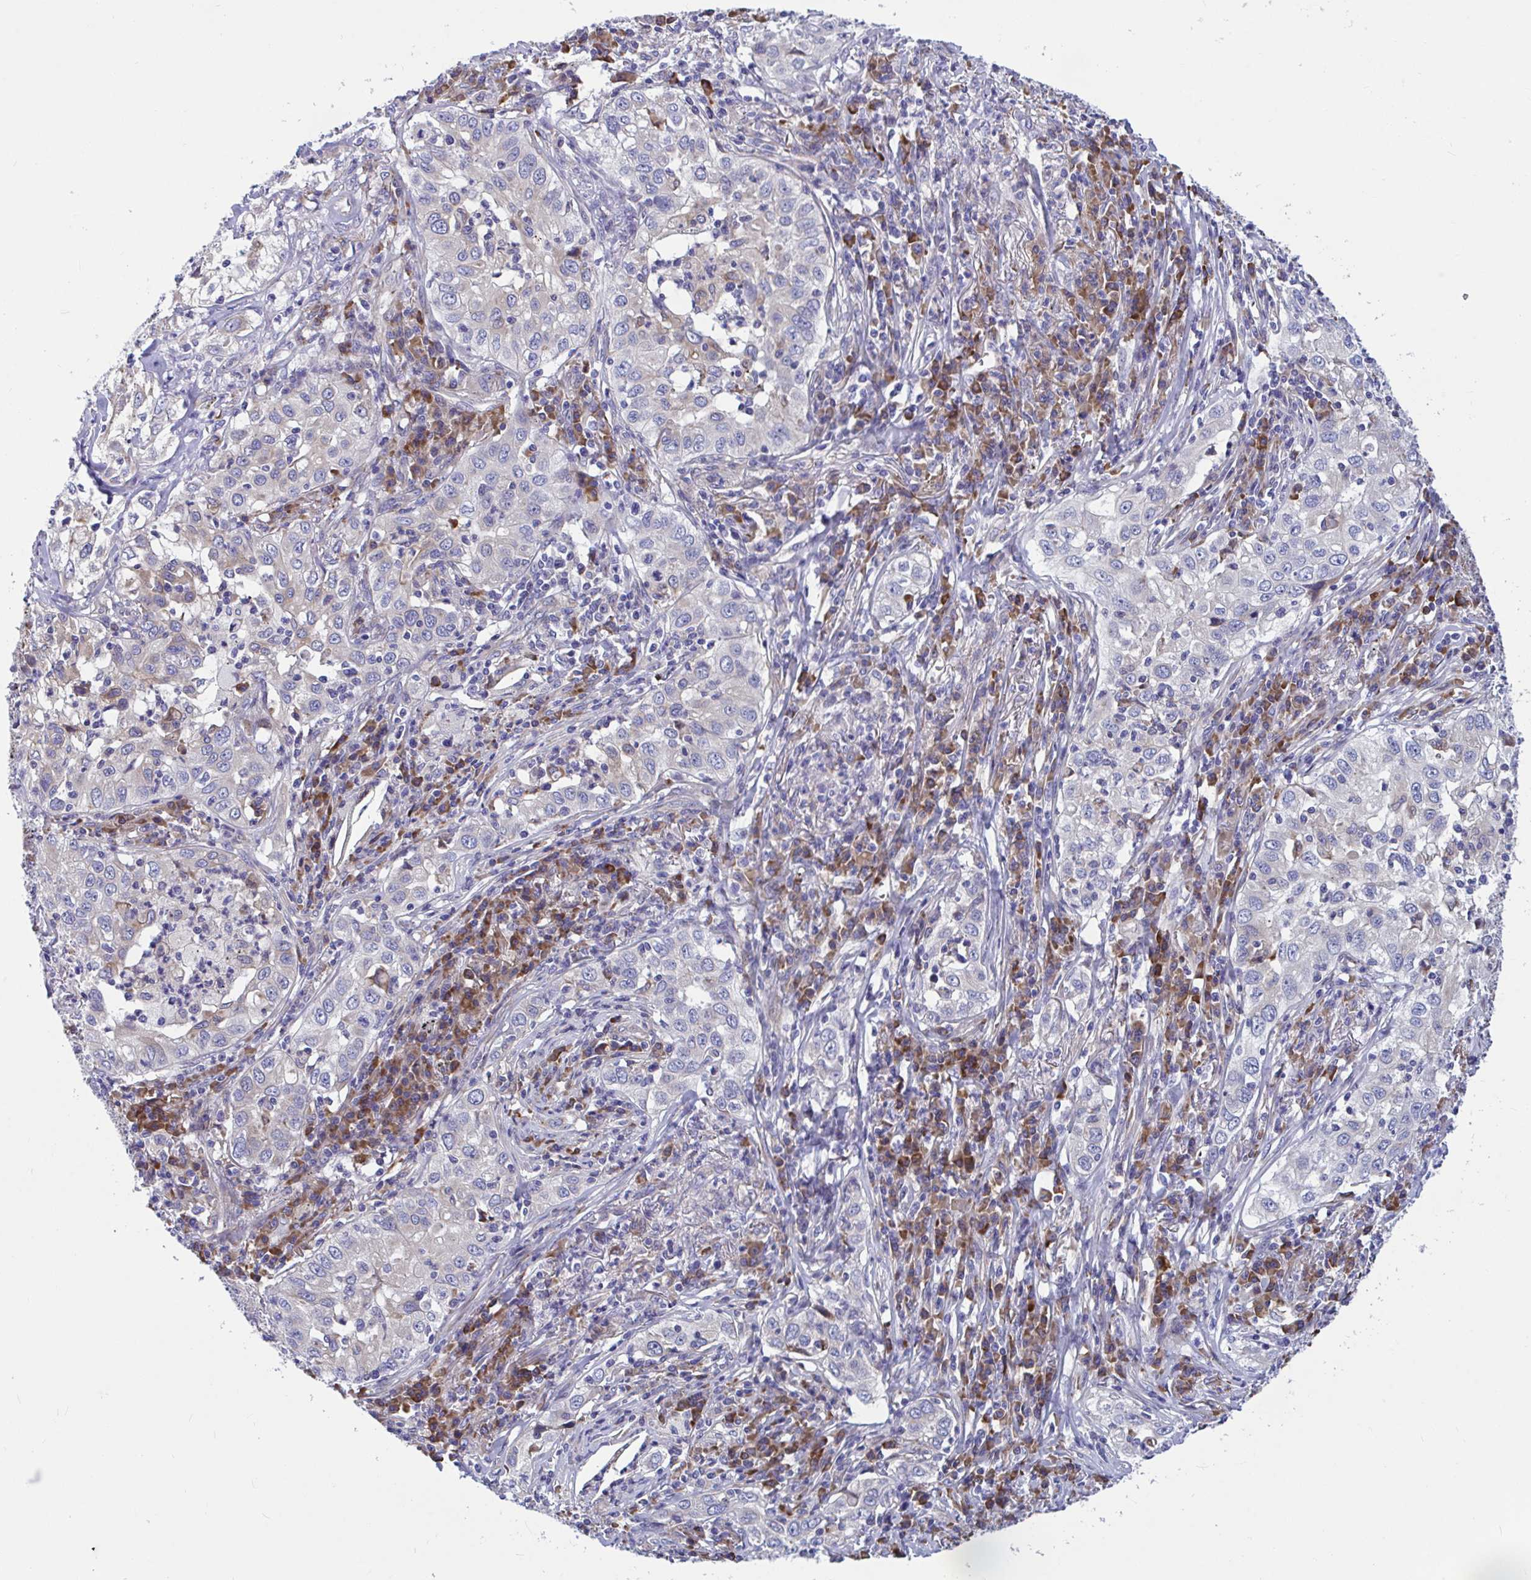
{"staining": {"intensity": "negative", "quantity": "none", "location": "none"}, "tissue": "lung cancer", "cell_type": "Tumor cells", "image_type": "cancer", "snomed": [{"axis": "morphology", "description": "Squamous cell carcinoma, NOS"}, {"axis": "topography", "description": "Lung"}], "caption": "Immunohistochemistry of human lung squamous cell carcinoma demonstrates no staining in tumor cells.", "gene": "WBP1", "patient": {"sex": "male", "age": 71}}